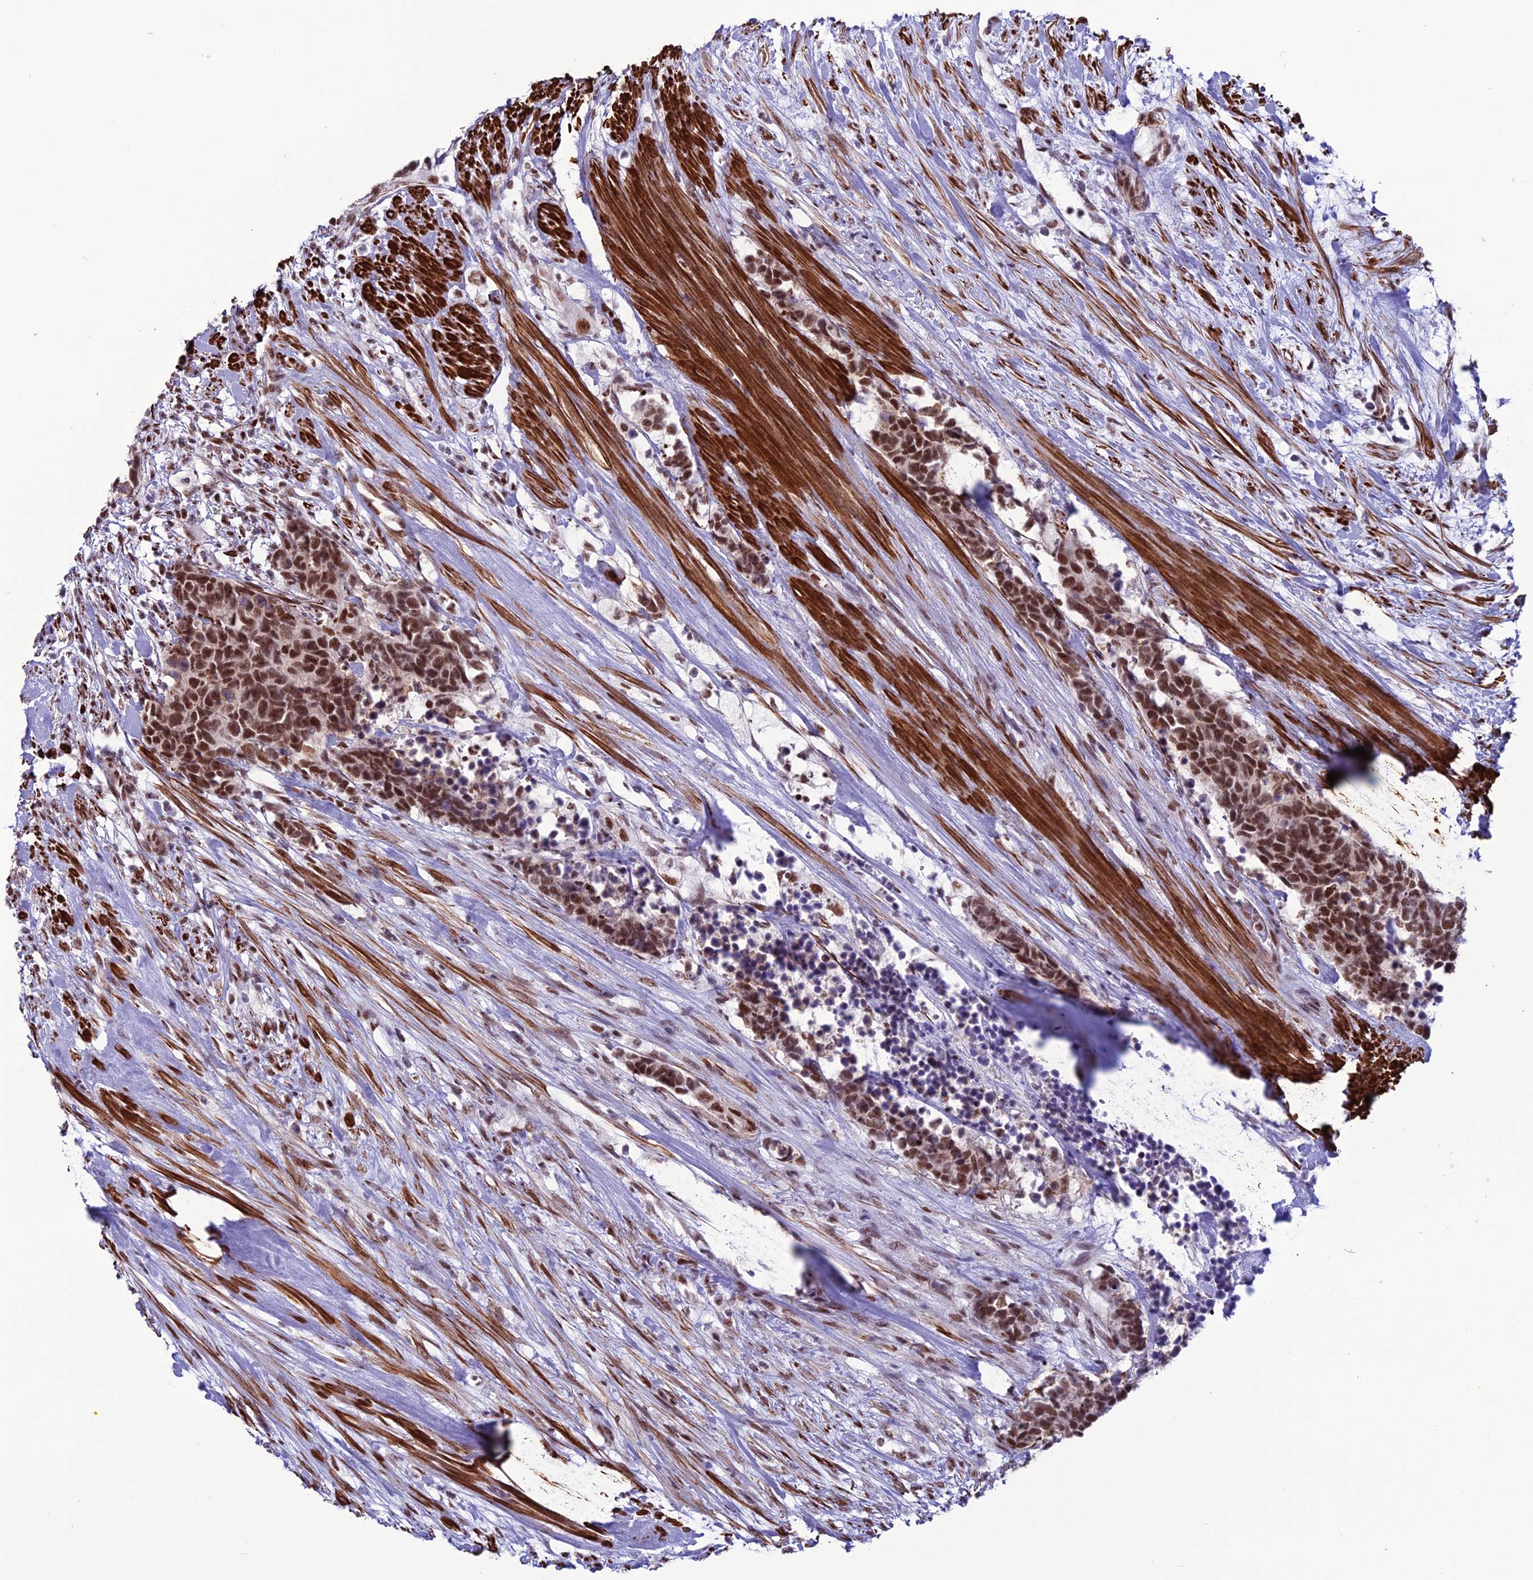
{"staining": {"intensity": "moderate", "quantity": ">75%", "location": "nuclear"}, "tissue": "carcinoid", "cell_type": "Tumor cells", "image_type": "cancer", "snomed": [{"axis": "morphology", "description": "Carcinoma, NOS"}, {"axis": "morphology", "description": "Carcinoid, malignant, NOS"}, {"axis": "topography", "description": "Prostate"}], "caption": "Protein expression analysis of human carcinoid reveals moderate nuclear staining in approximately >75% of tumor cells.", "gene": "U2AF1", "patient": {"sex": "male", "age": 57}}